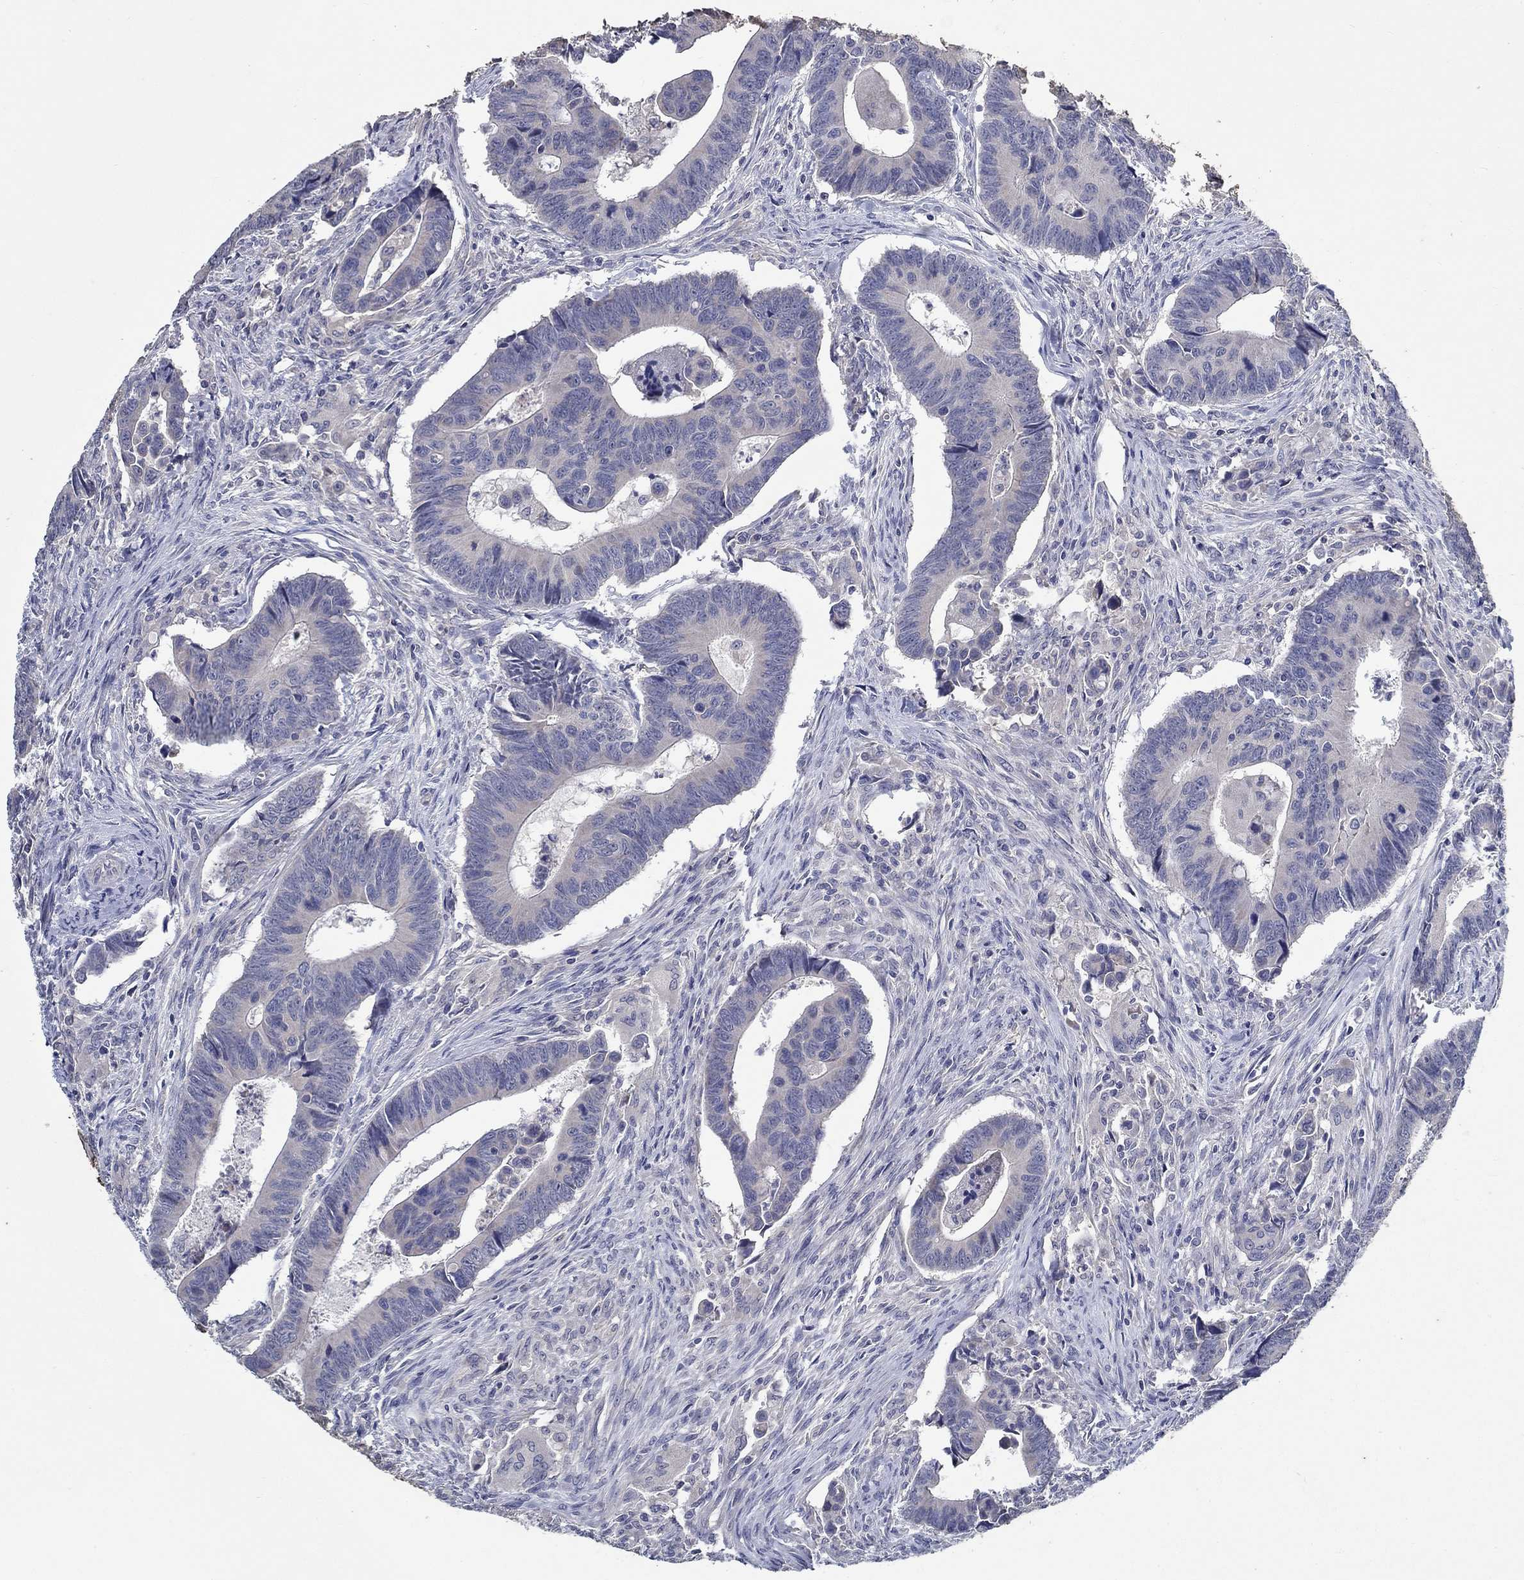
{"staining": {"intensity": "negative", "quantity": "none", "location": "none"}, "tissue": "colorectal cancer", "cell_type": "Tumor cells", "image_type": "cancer", "snomed": [{"axis": "morphology", "description": "Adenocarcinoma, NOS"}, {"axis": "topography", "description": "Rectum"}], "caption": "Tumor cells show no significant protein positivity in colorectal adenocarcinoma. (Brightfield microscopy of DAB (3,3'-diaminobenzidine) immunohistochemistry (IHC) at high magnification).", "gene": "PROZ", "patient": {"sex": "male", "age": 67}}